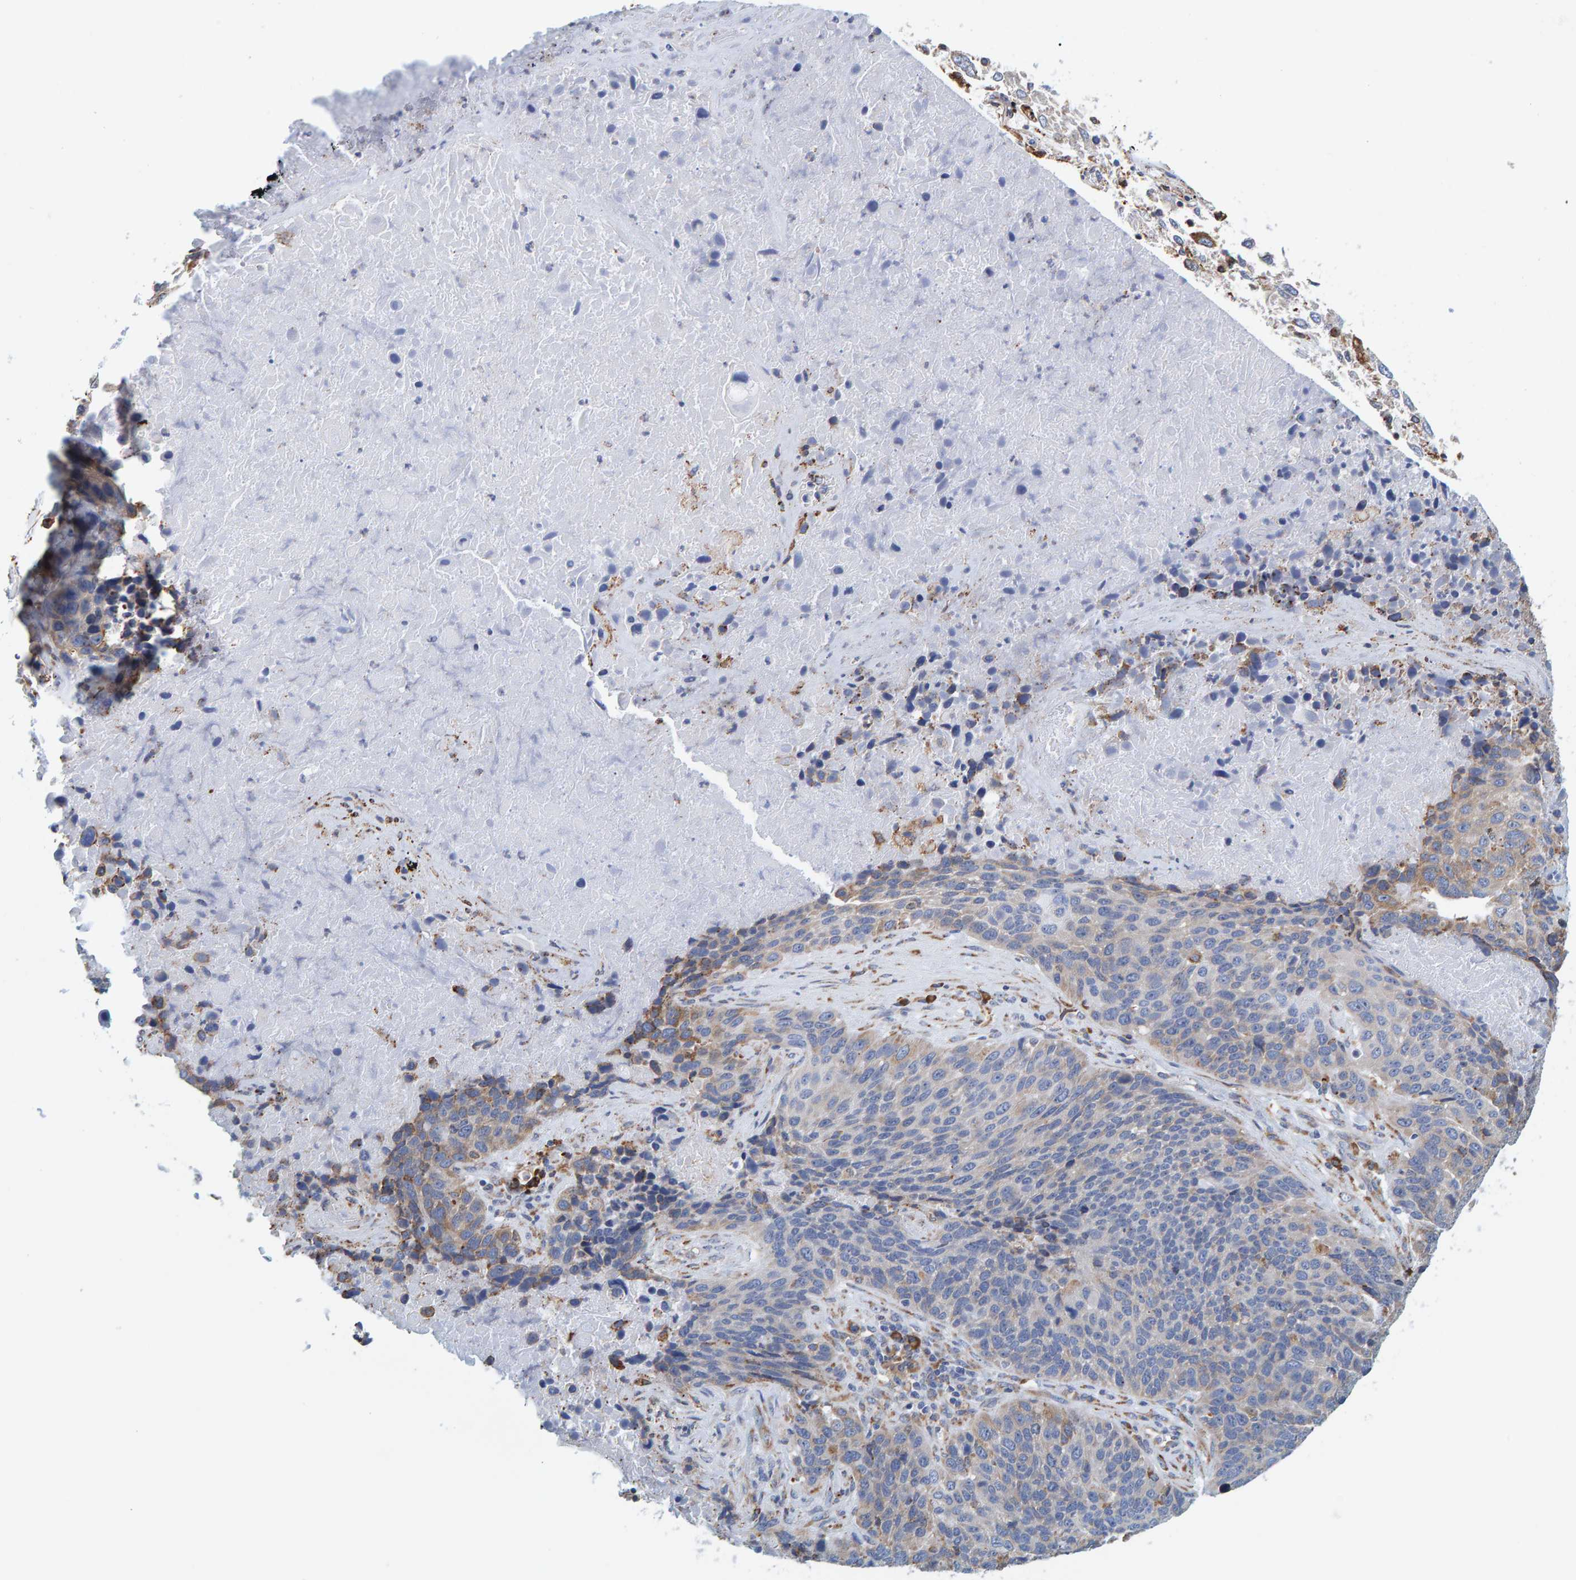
{"staining": {"intensity": "weak", "quantity": "<25%", "location": "cytoplasmic/membranous"}, "tissue": "lung cancer", "cell_type": "Tumor cells", "image_type": "cancer", "snomed": [{"axis": "morphology", "description": "Squamous cell carcinoma, NOS"}, {"axis": "topography", "description": "Lung"}], "caption": "This is an IHC micrograph of human lung cancer. There is no positivity in tumor cells.", "gene": "SGPL1", "patient": {"sex": "male", "age": 65}}